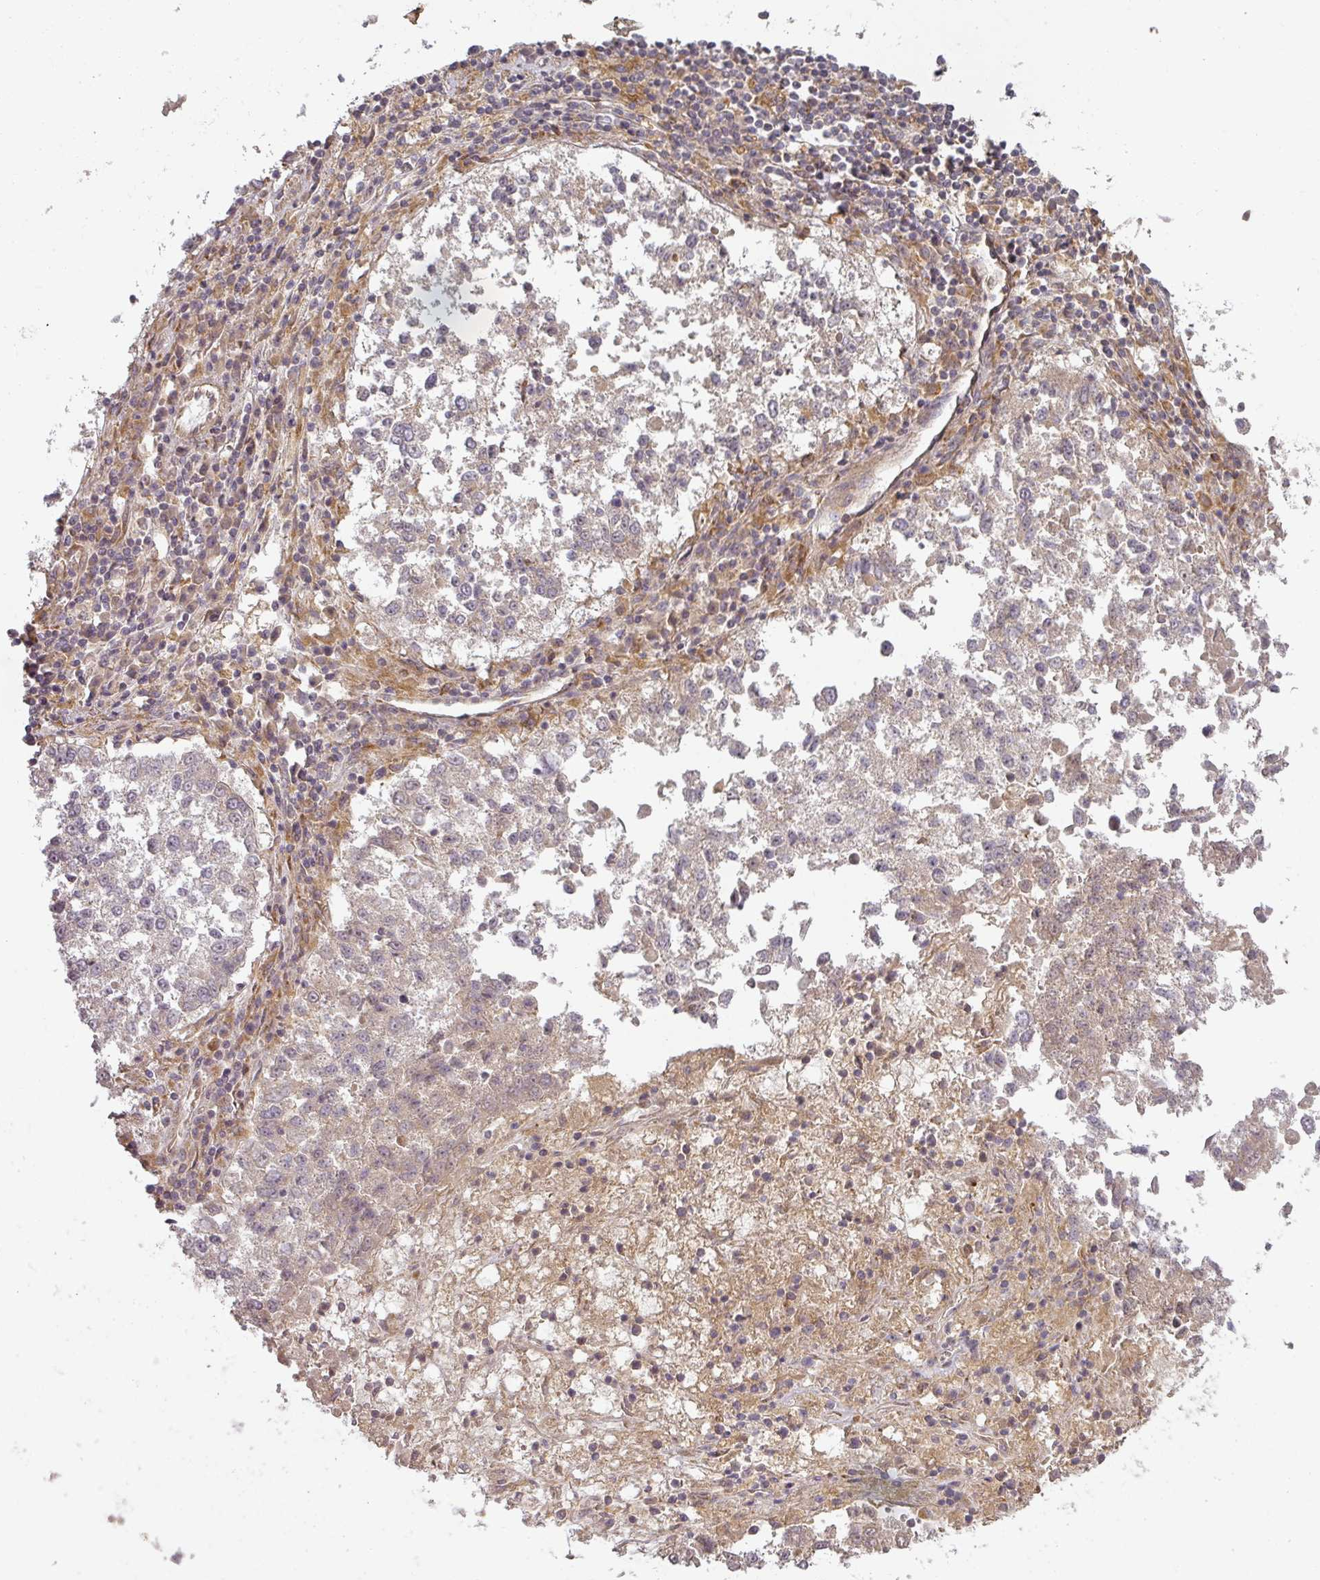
{"staining": {"intensity": "weak", "quantity": "<25%", "location": "cytoplasmic/membranous"}, "tissue": "lung cancer", "cell_type": "Tumor cells", "image_type": "cancer", "snomed": [{"axis": "morphology", "description": "Squamous cell carcinoma, NOS"}, {"axis": "topography", "description": "Lung"}], "caption": "An immunohistochemistry photomicrograph of lung cancer (squamous cell carcinoma) is shown. There is no staining in tumor cells of lung cancer (squamous cell carcinoma).", "gene": "CNOT1", "patient": {"sex": "male", "age": 73}}